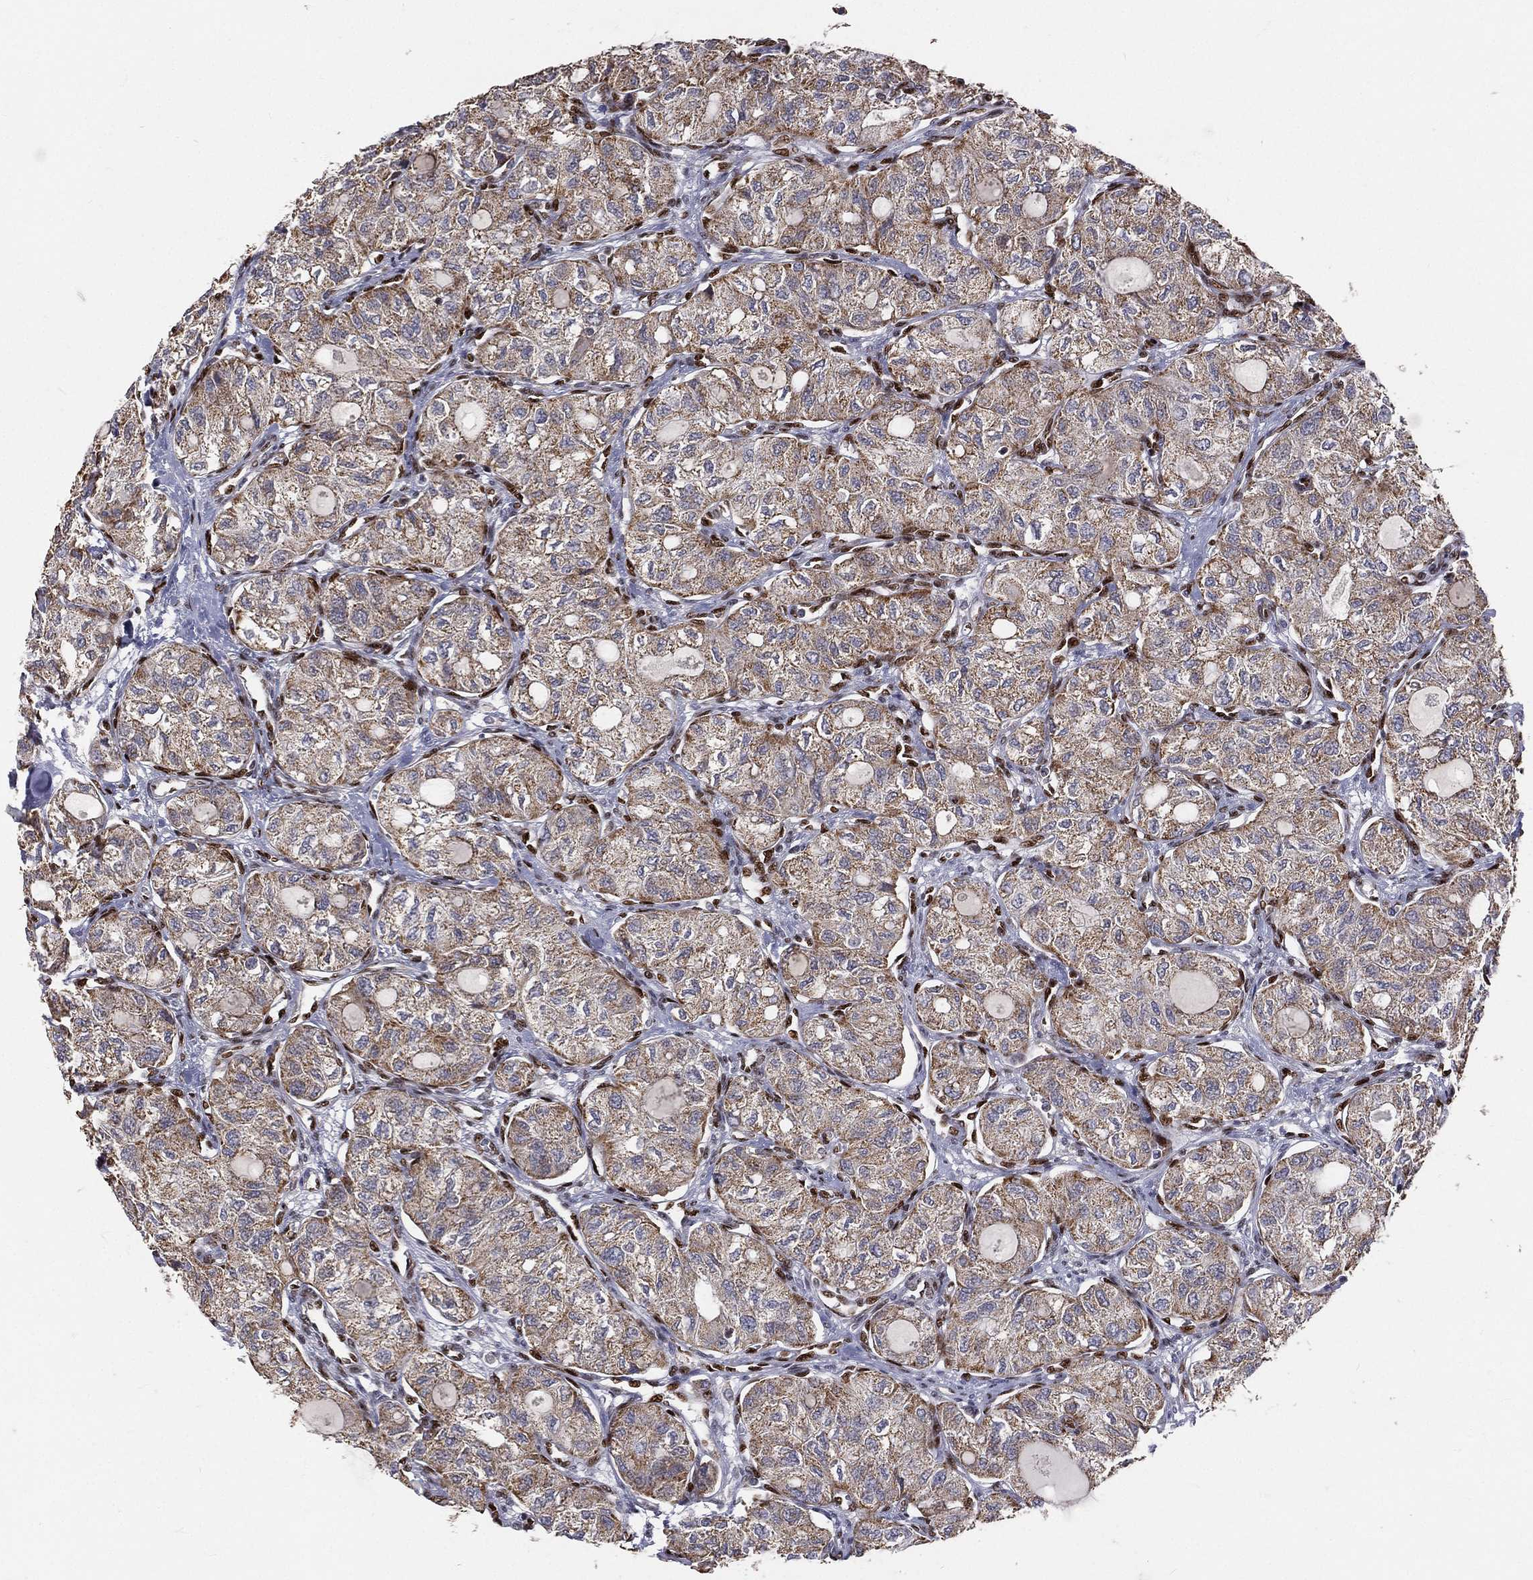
{"staining": {"intensity": "moderate", "quantity": ">75%", "location": "cytoplasmic/membranous"}, "tissue": "thyroid cancer", "cell_type": "Tumor cells", "image_type": "cancer", "snomed": [{"axis": "morphology", "description": "Follicular adenoma carcinoma, NOS"}, {"axis": "topography", "description": "Thyroid gland"}], "caption": "Tumor cells show medium levels of moderate cytoplasmic/membranous positivity in about >75% of cells in follicular adenoma carcinoma (thyroid).", "gene": "ZEB1", "patient": {"sex": "male", "age": 75}}